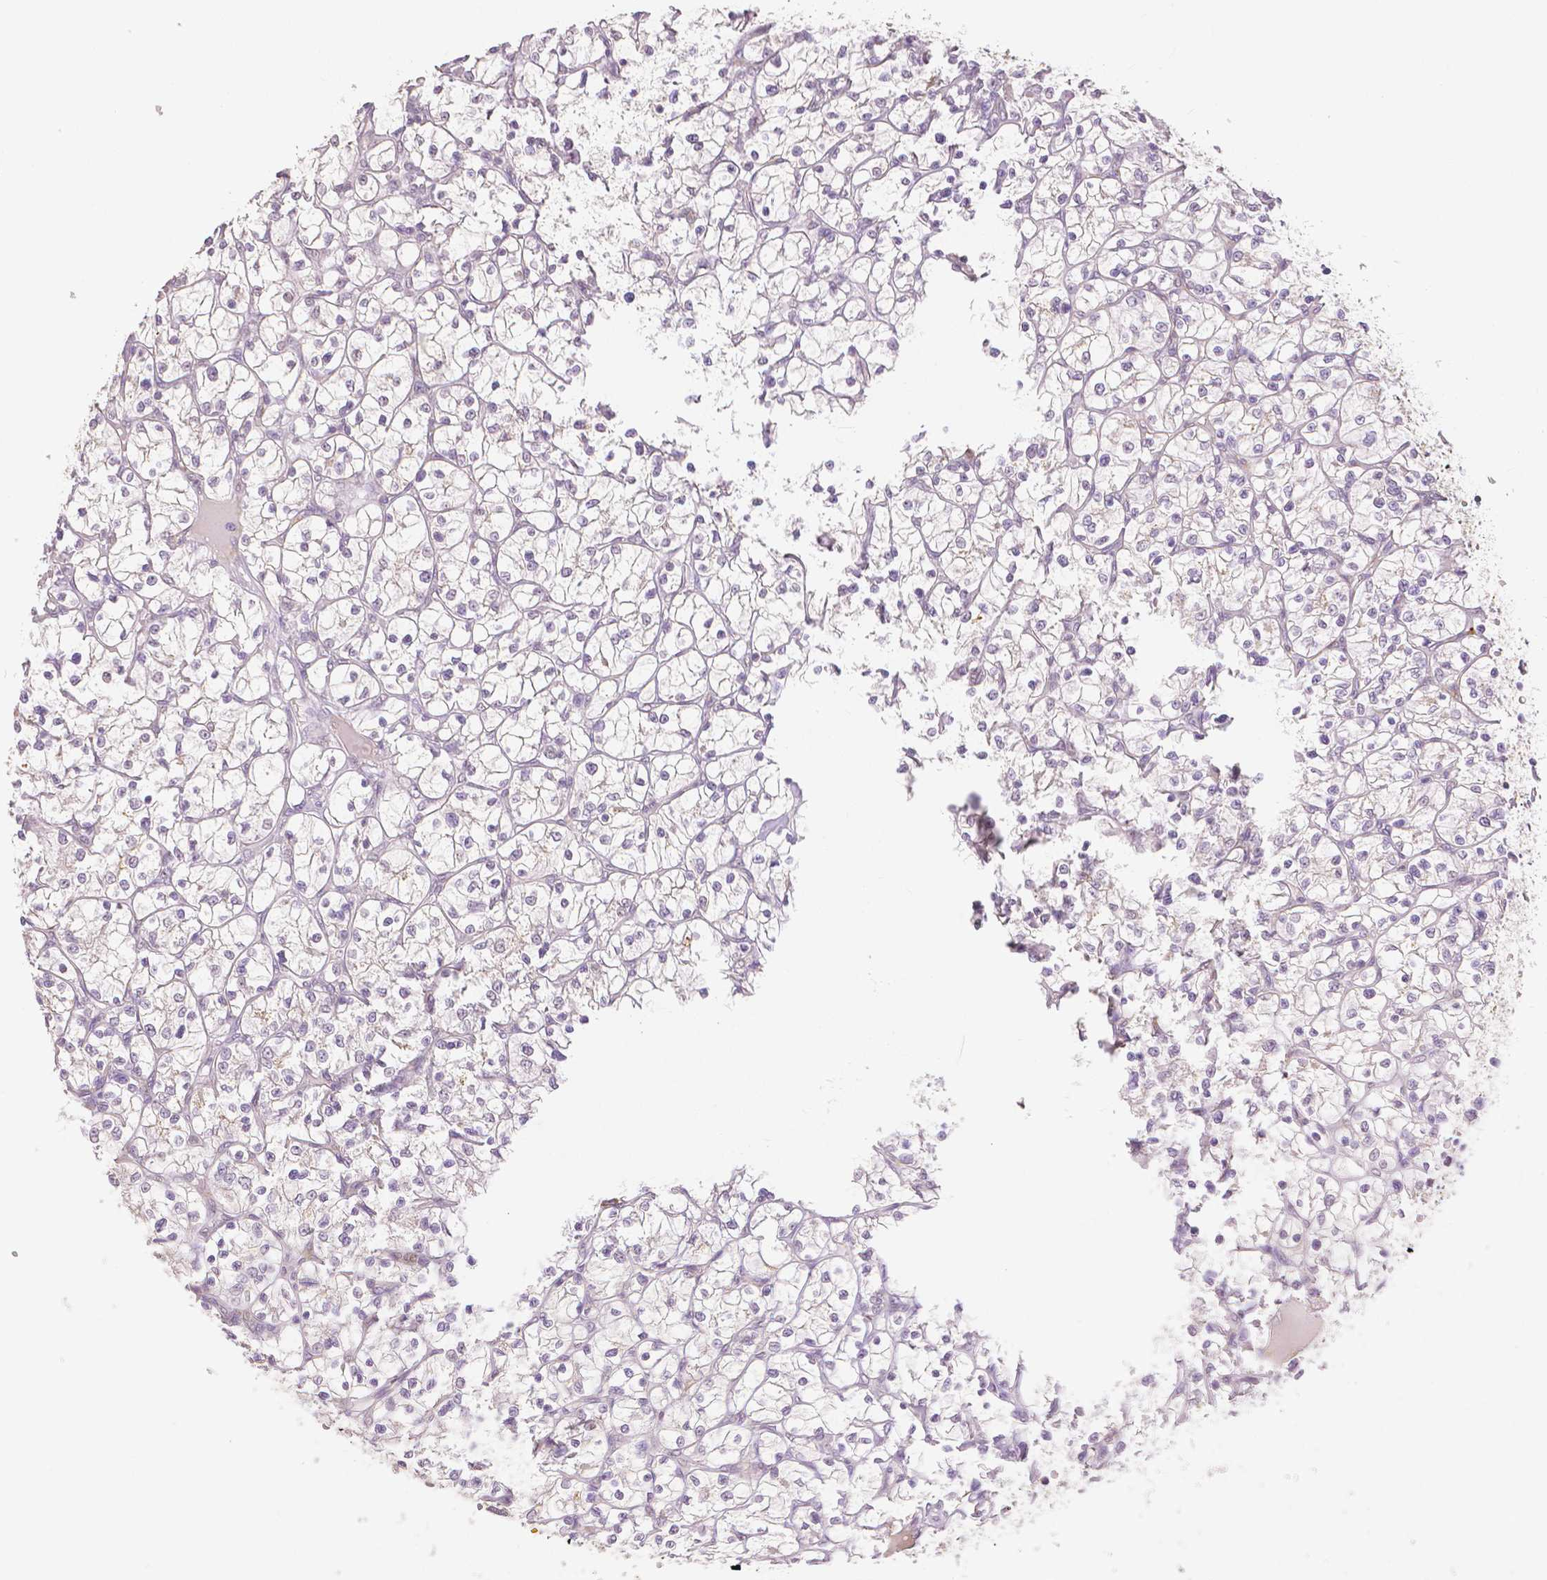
{"staining": {"intensity": "negative", "quantity": "none", "location": "none"}, "tissue": "renal cancer", "cell_type": "Tumor cells", "image_type": "cancer", "snomed": [{"axis": "morphology", "description": "Adenocarcinoma, NOS"}, {"axis": "topography", "description": "Kidney"}], "caption": "Immunohistochemical staining of renal cancer (adenocarcinoma) shows no significant staining in tumor cells.", "gene": "OCLN", "patient": {"sex": "female", "age": 64}}